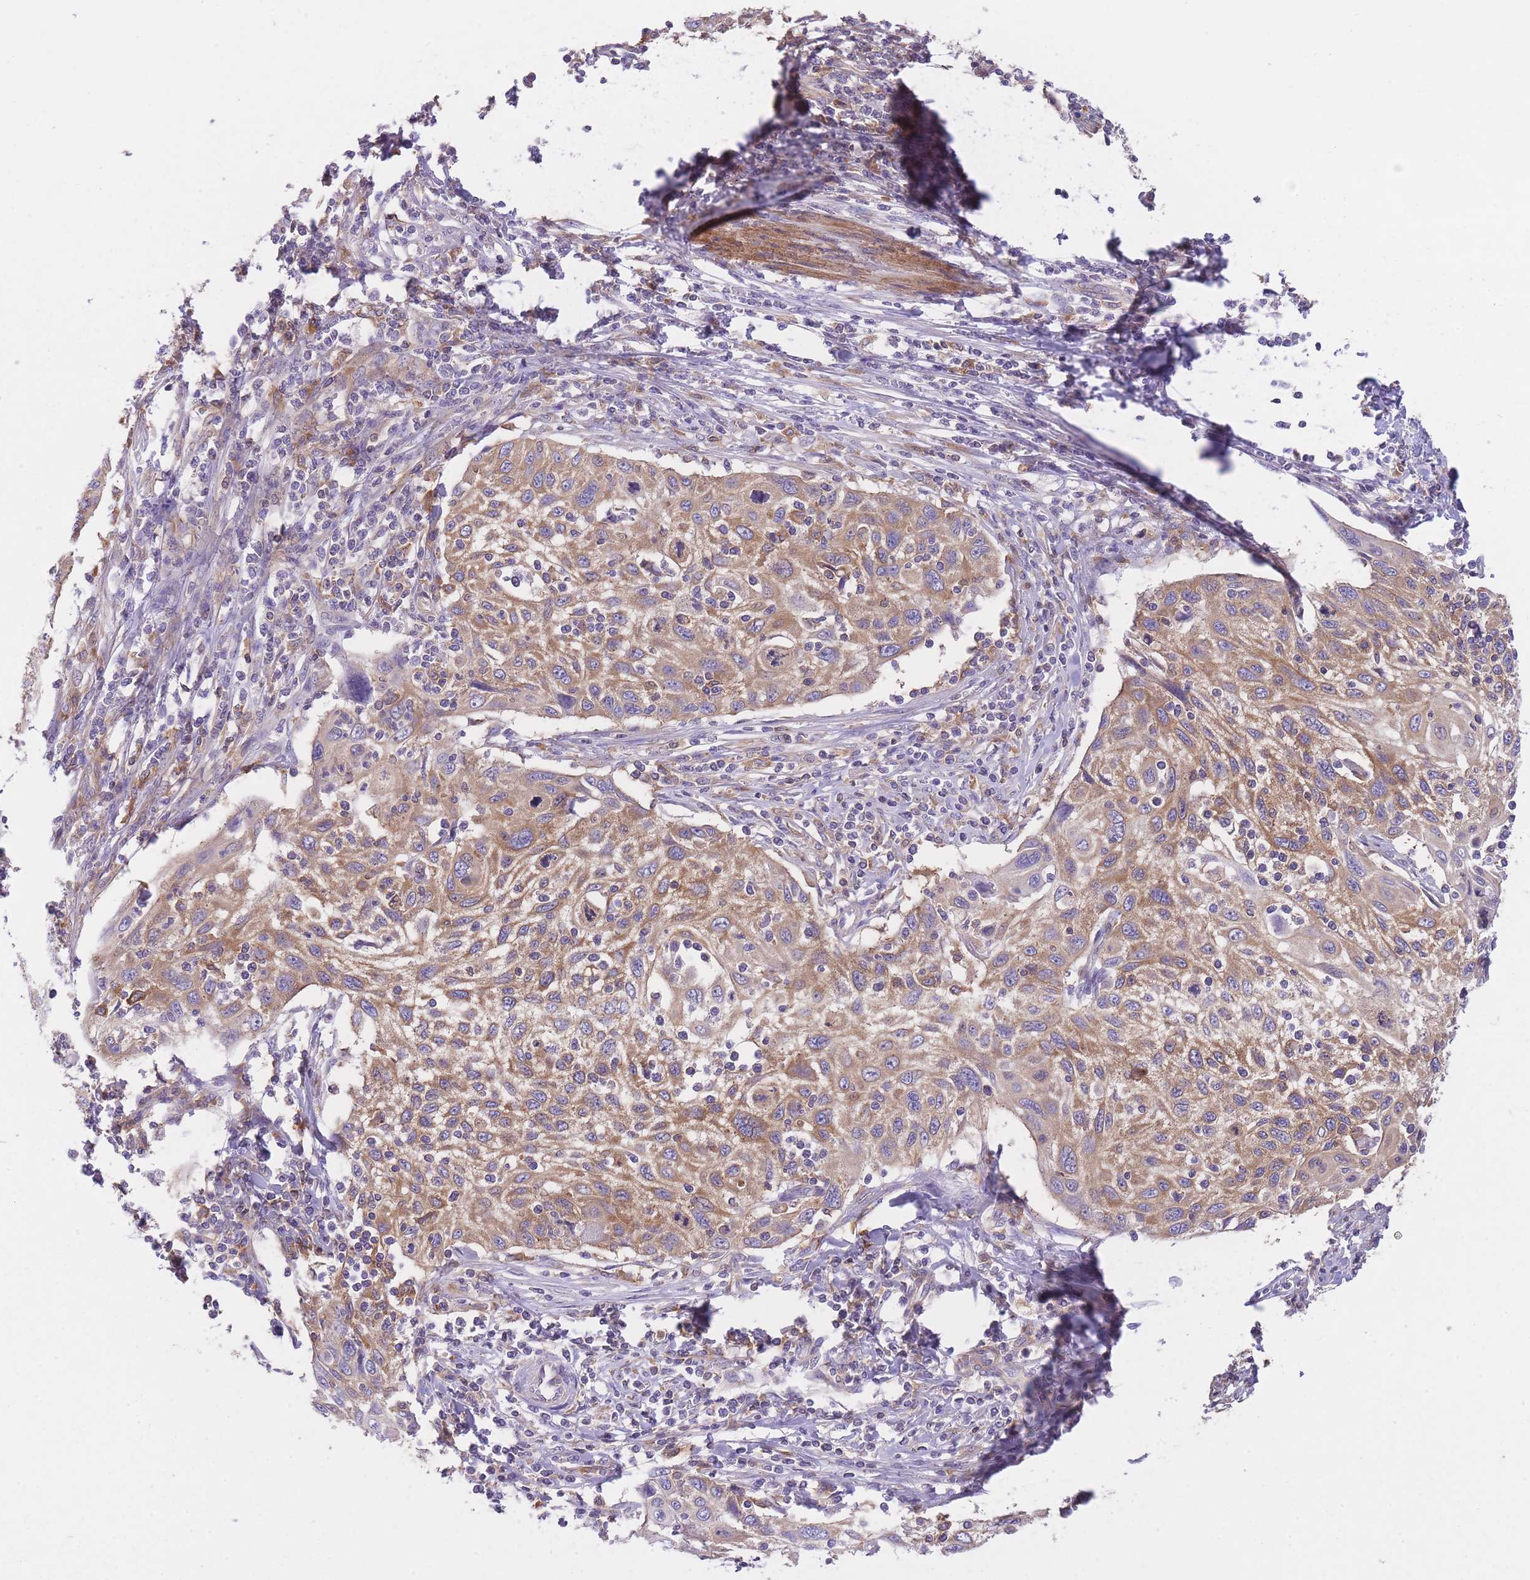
{"staining": {"intensity": "moderate", "quantity": ">75%", "location": "cytoplasmic/membranous"}, "tissue": "cervical cancer", "cell_type": "Tumor cells", "image_type": "cancer", "snomed": [{"axis": "morphology", "description": "Squamous cell carcinoma, NOS"}, {"axis": "topography", "description": "Cervix"}], "caption": "About >75% of tumor cells in cervical cancer demonstrate moderate cytoplasmic/membranous protein staining as visualized by brown immunohistochemical staining.", "gene": "PRKAR1A", "patient": {"sex": "female", "age": 70}}